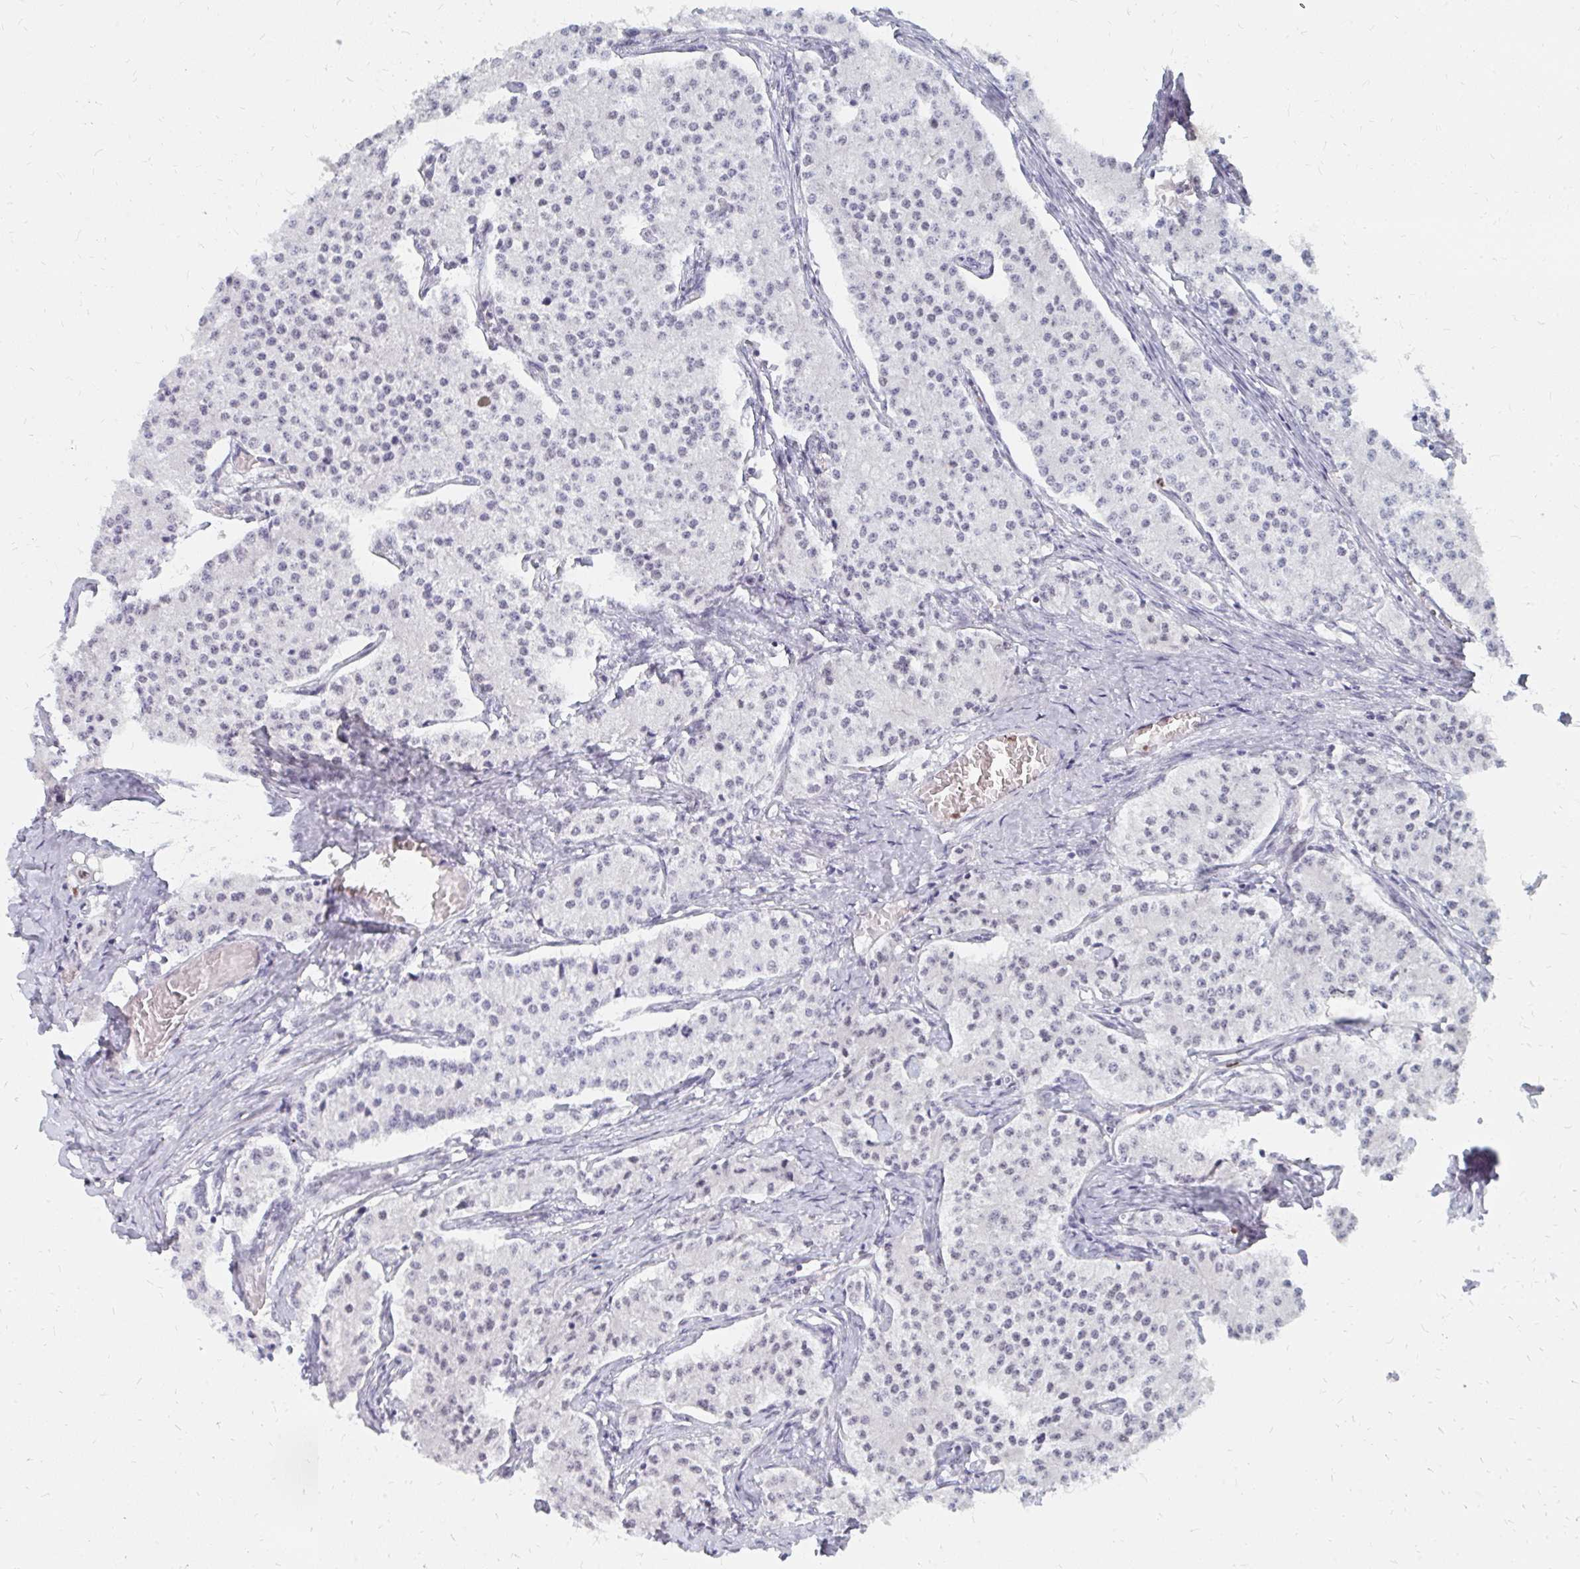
{"staining": {"intensity": "negative", "quantity": "none", "location": "none"}, "tissue": "carcinoid", "cell_type": "Tumor cells", "image_type": "cancer", "snomed": [{"axis": "morphology", "description": "Carcinoid, malignant, NOS"}, {"axis": "topography", "description": "Colon"}], "caption": "This is a micrograph of immunohistochemistry (IHC) staining of carcinoid, which shows no positivity in tumor cells. (IHC, brightfield microscopy, high magnification).", "gene": "PLK3", "patient": {"sex": "female", "age": 52}}